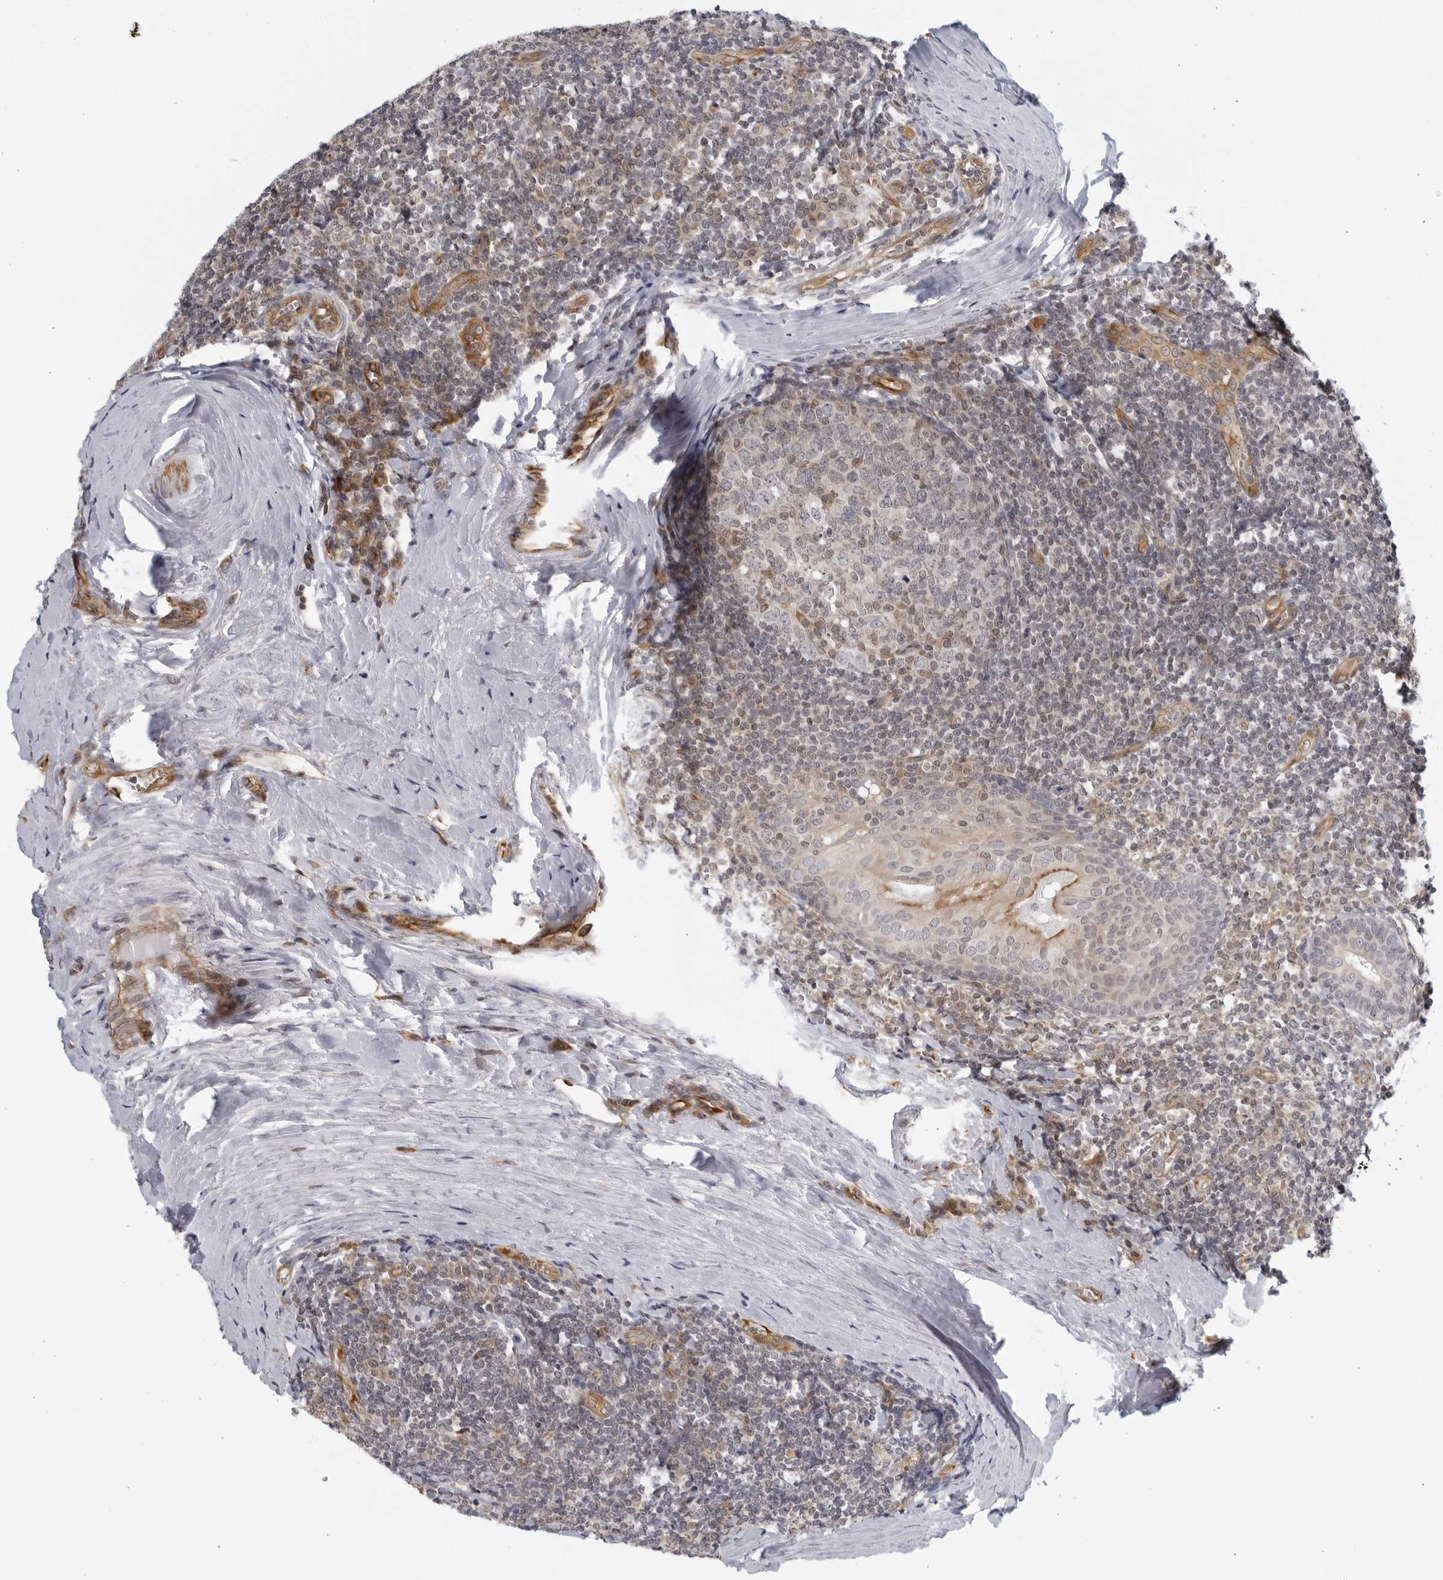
{"staining": {"intensity": "weak", "quantity": "<25%", "location": "cytoplasmic/membranous"}, "tissue": "tonsil", "cell_type": "Germinal center cells", "image_type": "normal", "snomed": [{"axis": "morphology", "description": "Normal tissue, NOS"}, {"axis": "topography", "description": "Tonsil"}], "caption": "Immunohistochemistry (IHC) photomicrograph of normal human tonsil stained for a protein (brown), which exhibits no expression in germinal center cells.", "gene": "SERTAD4", "patient": {"sex": "male", "age": 27}}